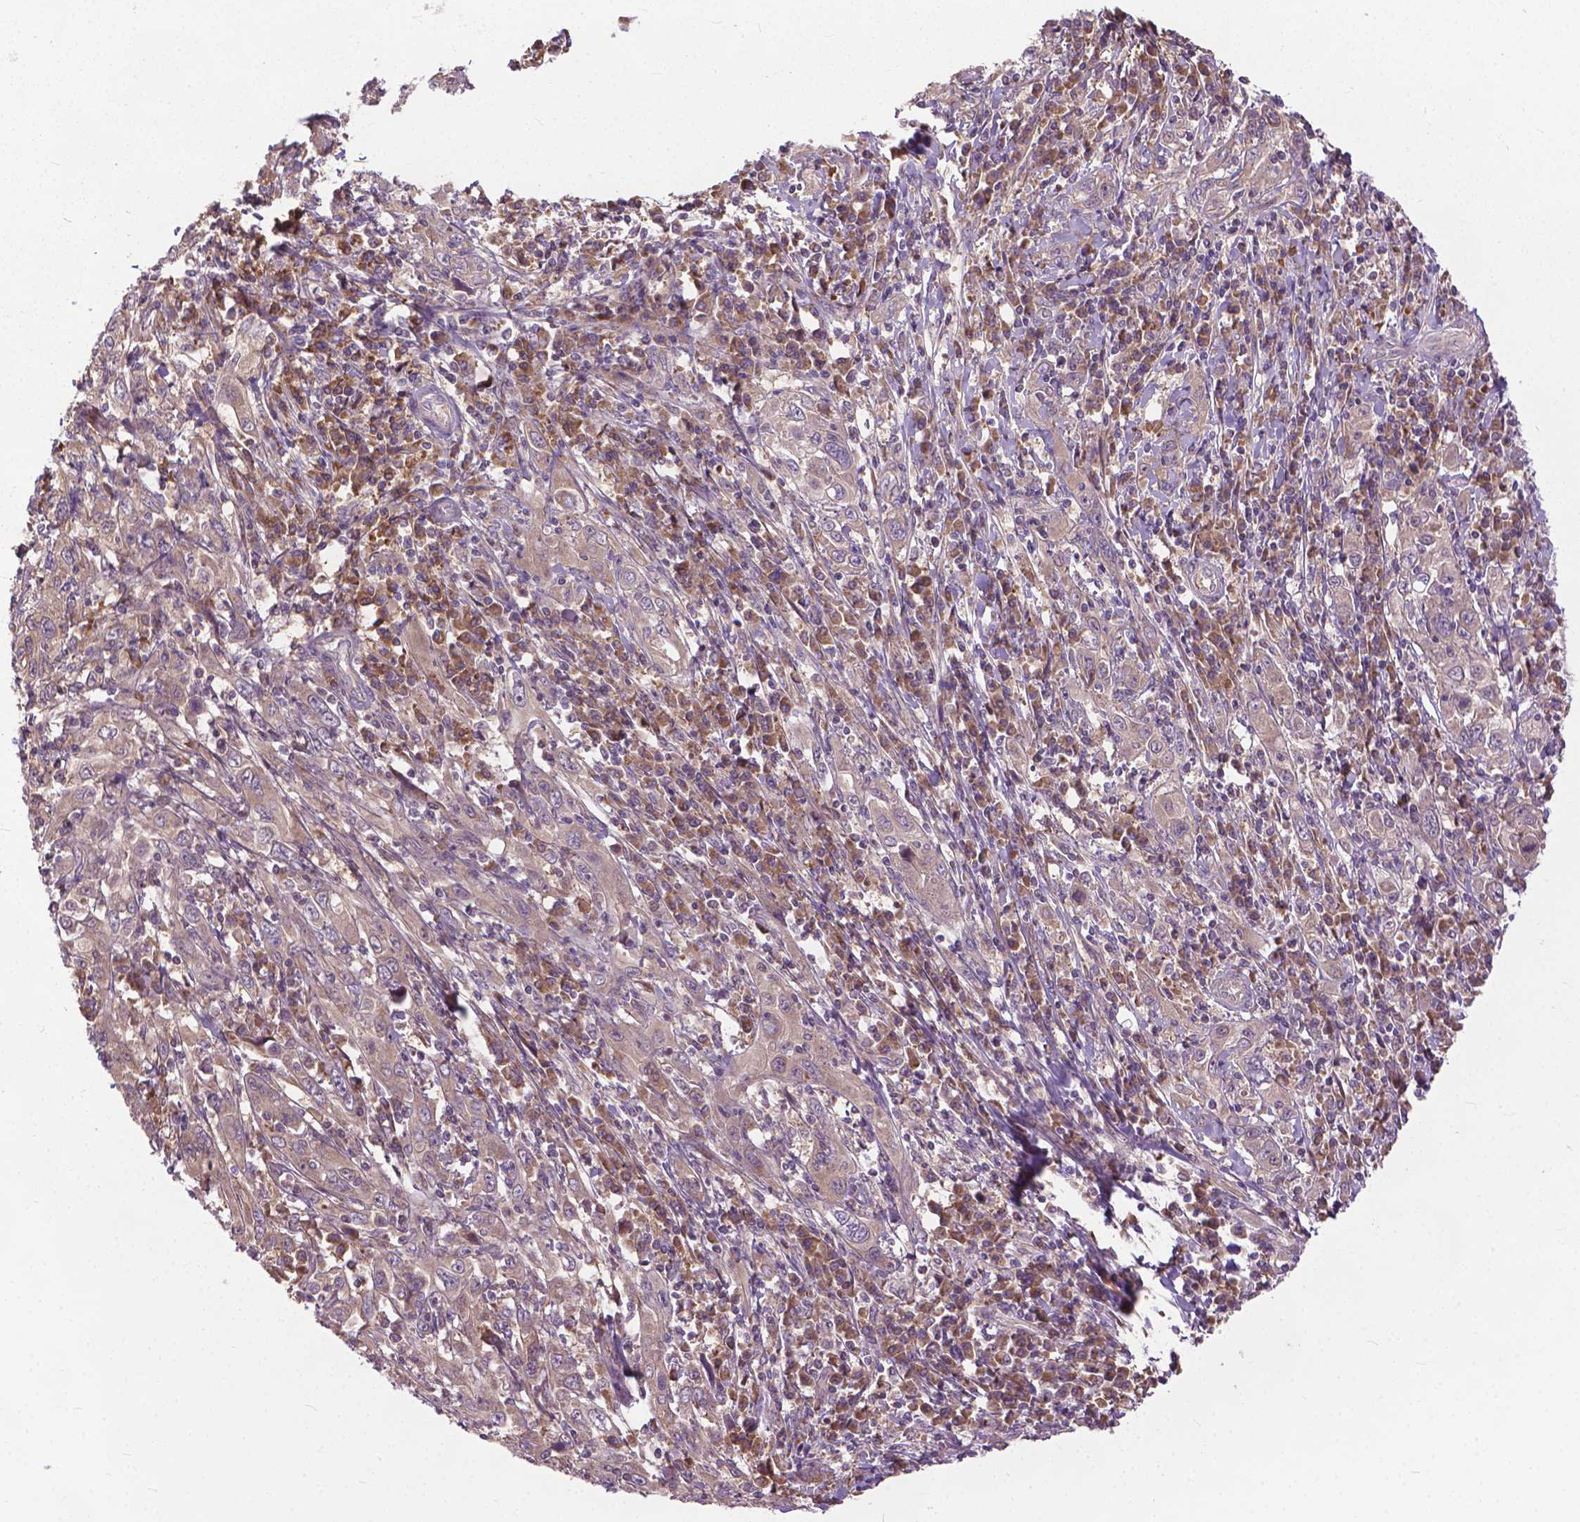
{"staining": {"intensity": "weak", "quantity": "<25%", "location": "cytoplasmic/membranous"}, "tissue": "cervical cancer", "cell_type": "Tumor cells", "image_type": "cancer", "snomed": [{"axis": "morphology", "description": "Squamous cell carcinoma, NOS"}, {"axis": "topography", "description": "Cervix"}], "caption": "Immunohistochemical staining of cervical cancer reveals no significant staining in tumor cells.", "gene": "NUDT1", "patient": {"sex": "female", "age": 46}}